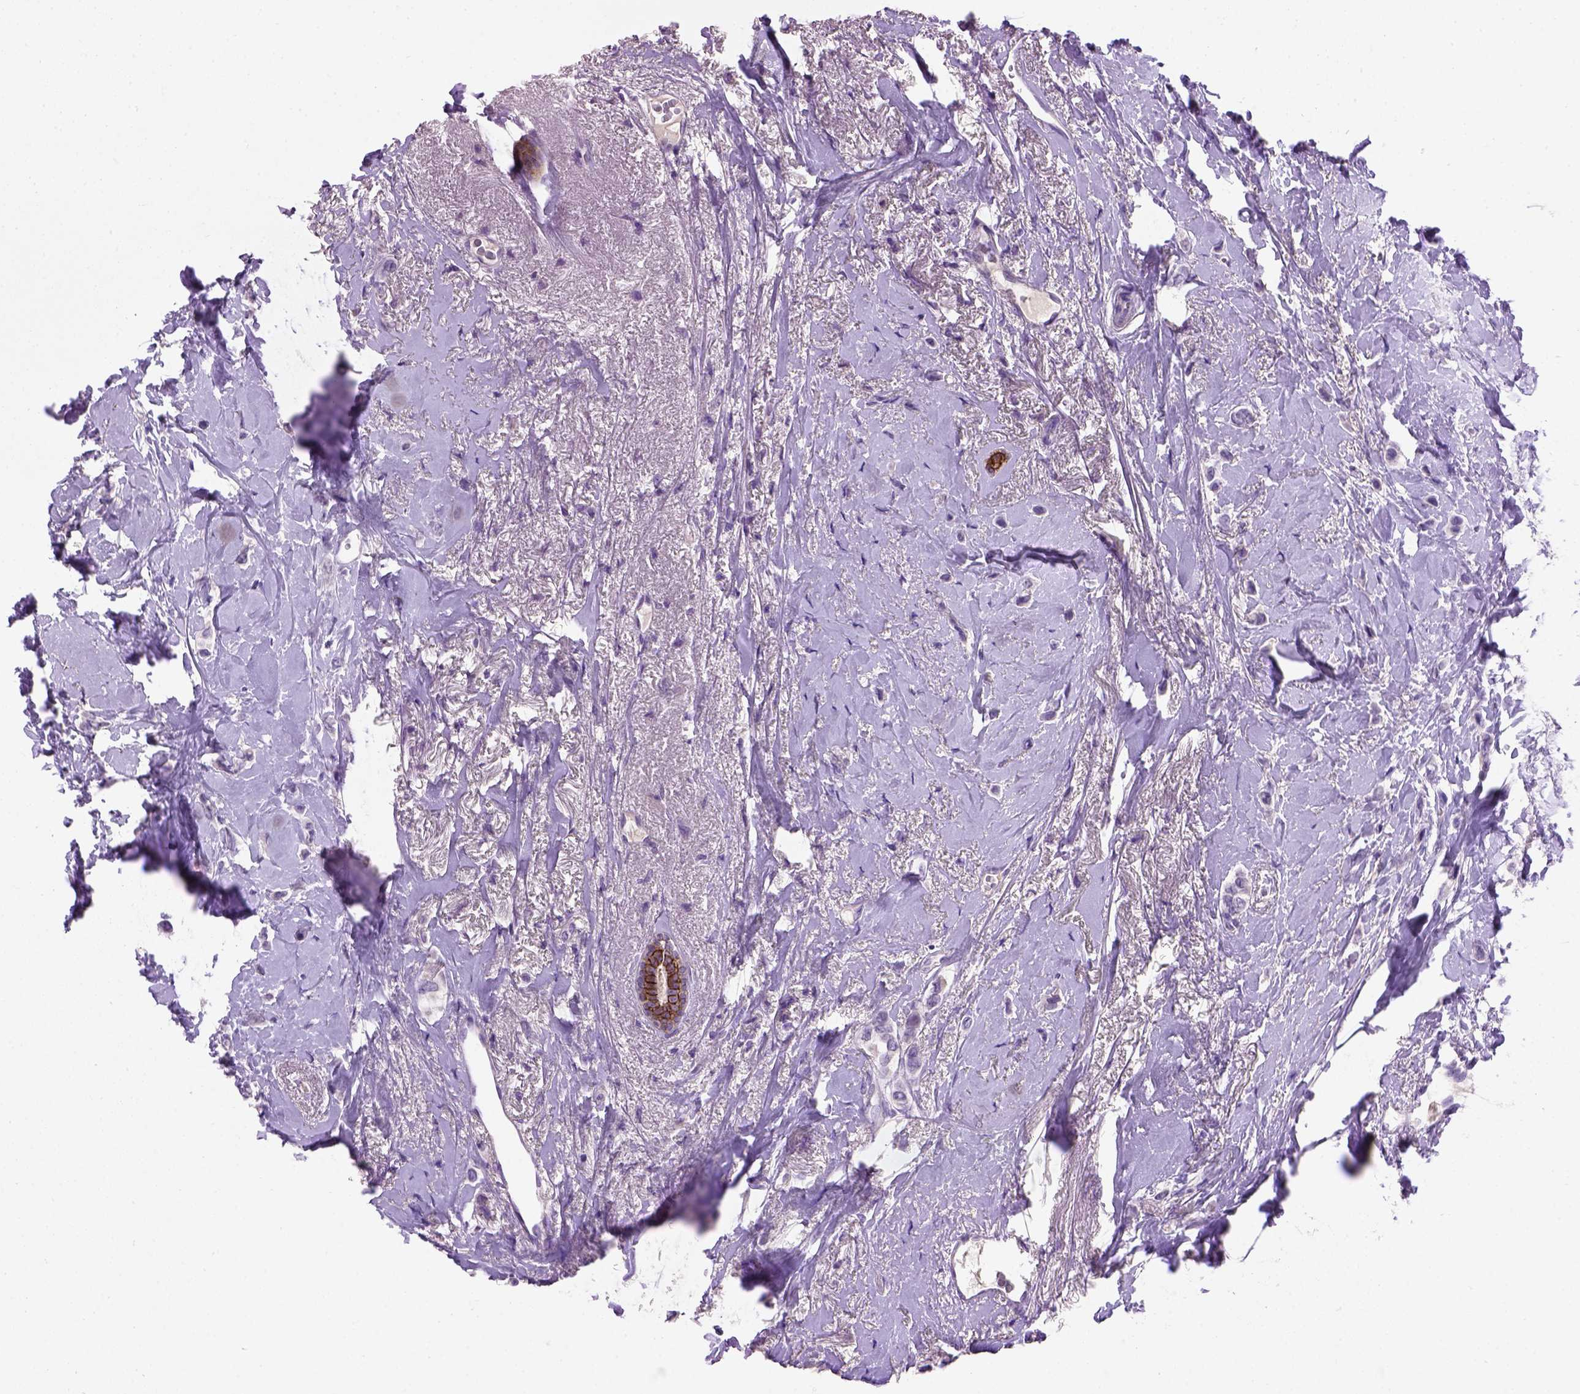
{"staining": {"intensity": "negative", "quantity": "none", "location": "none"}, "tissue": "breast cancer", "cell_type": "Tumor cells", "image_type": "cancer", "snomed": [{"axis": "morphology", "description": "Lobular carcinoma"}, {"axis": "topography", "description": "Breast"}], "caption": "Tumor cells are negative for protein expression in human breast cancer.", "gene": "CDH1", "patient": {"sex": "female", "age": 66}}